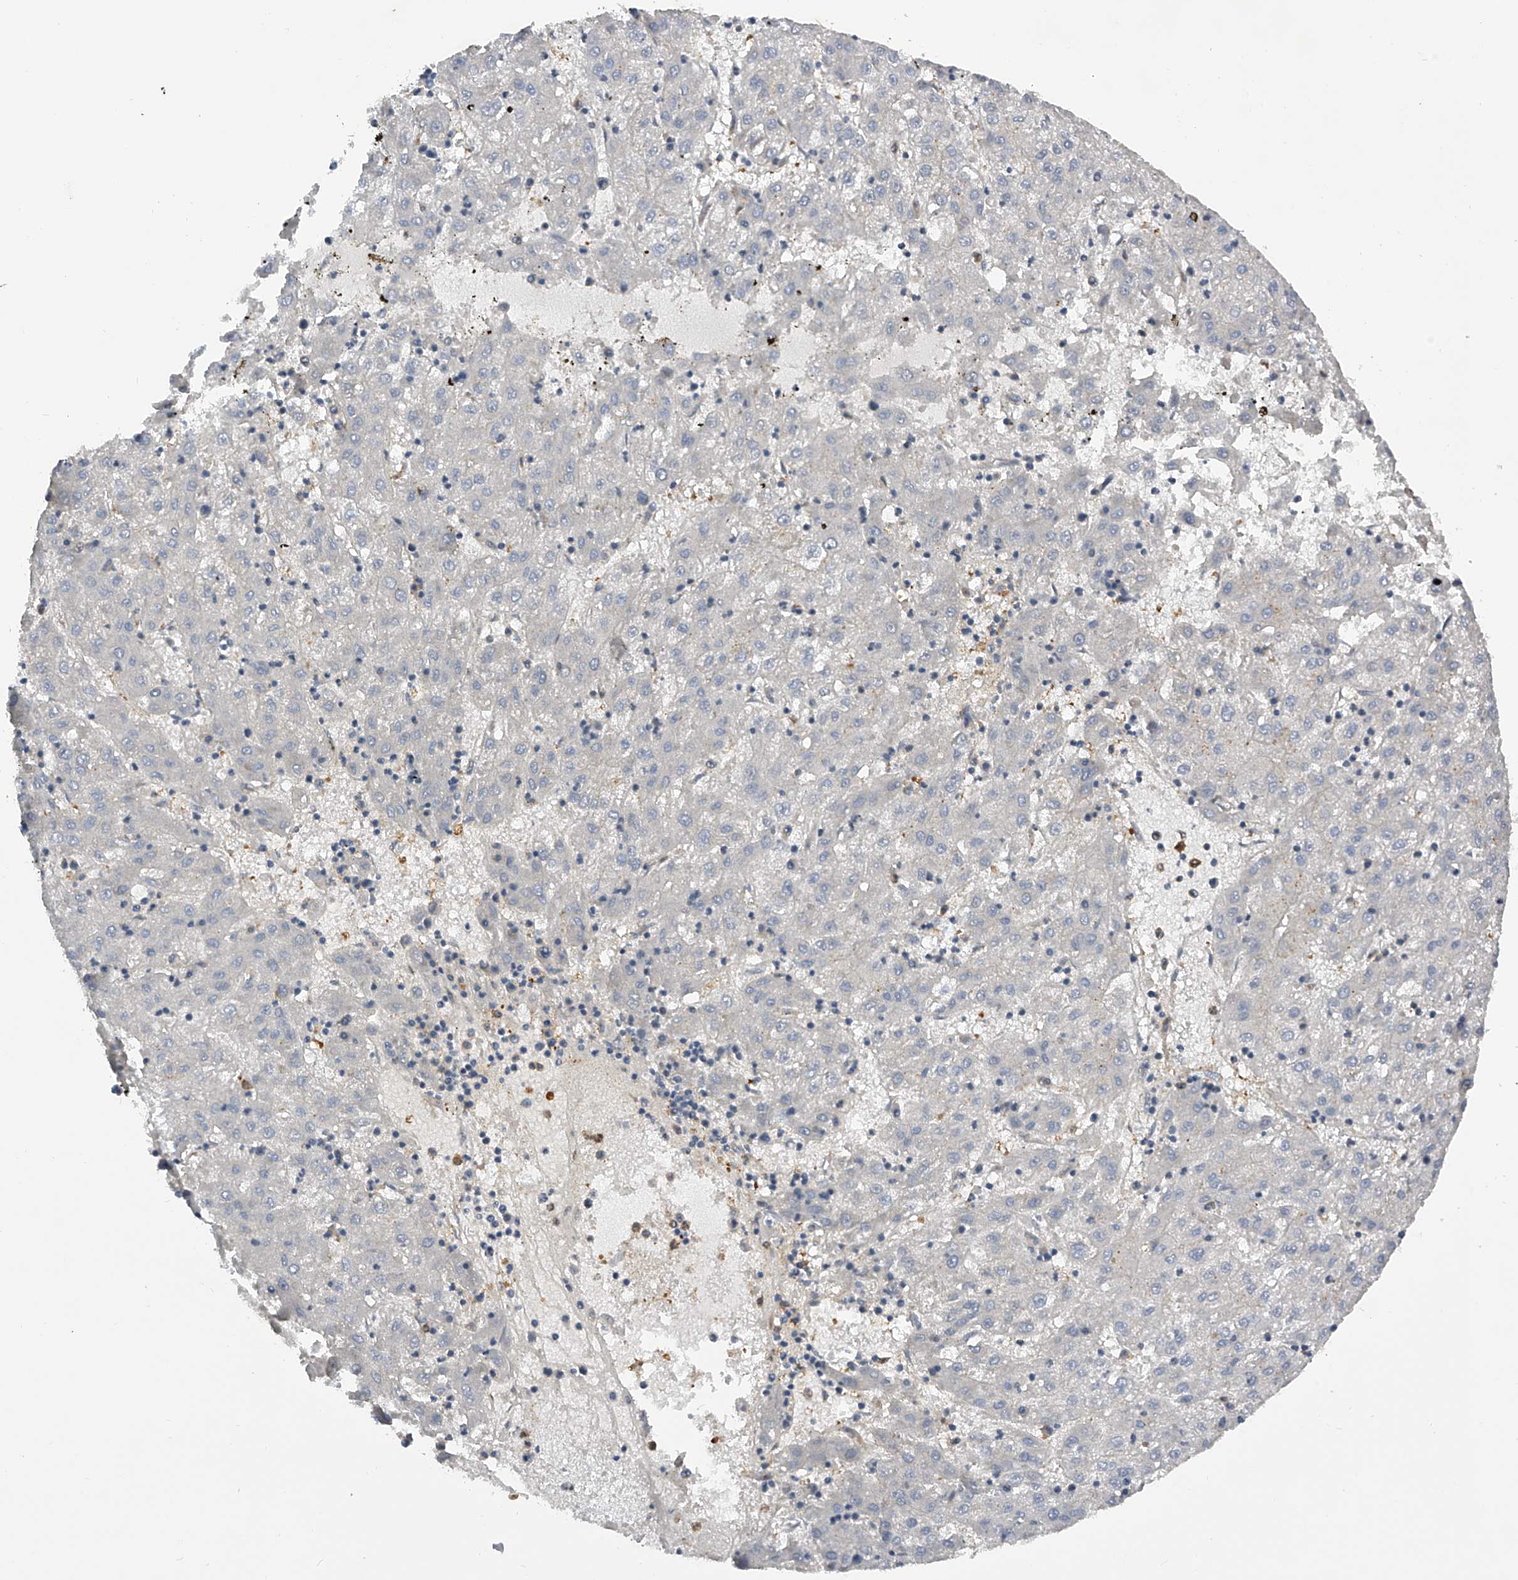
{"staining": {"intensity": "negative", "quantity": "none", "location": "none"}, "tissue": "liver cancer", "cell_type": "Tumor cells", "image_type": "cancer", "snomed": [{"axis": "morphology", "description": "Carcinoma, Hepatocellular, NOS"}, {"axis": "topography", "description": "Liver"}], "caption": "Tumor cells show no significant protein expression in liver cancer (hepatocellular carcinoma). The staining was performed using DAB to visualize the protein expression in brown, while the nuclei were stained in blue with hematoxylin (Magnification: 20x).", "gene": "PTPRA", "patient": {"sex": "male", "age": 72}}